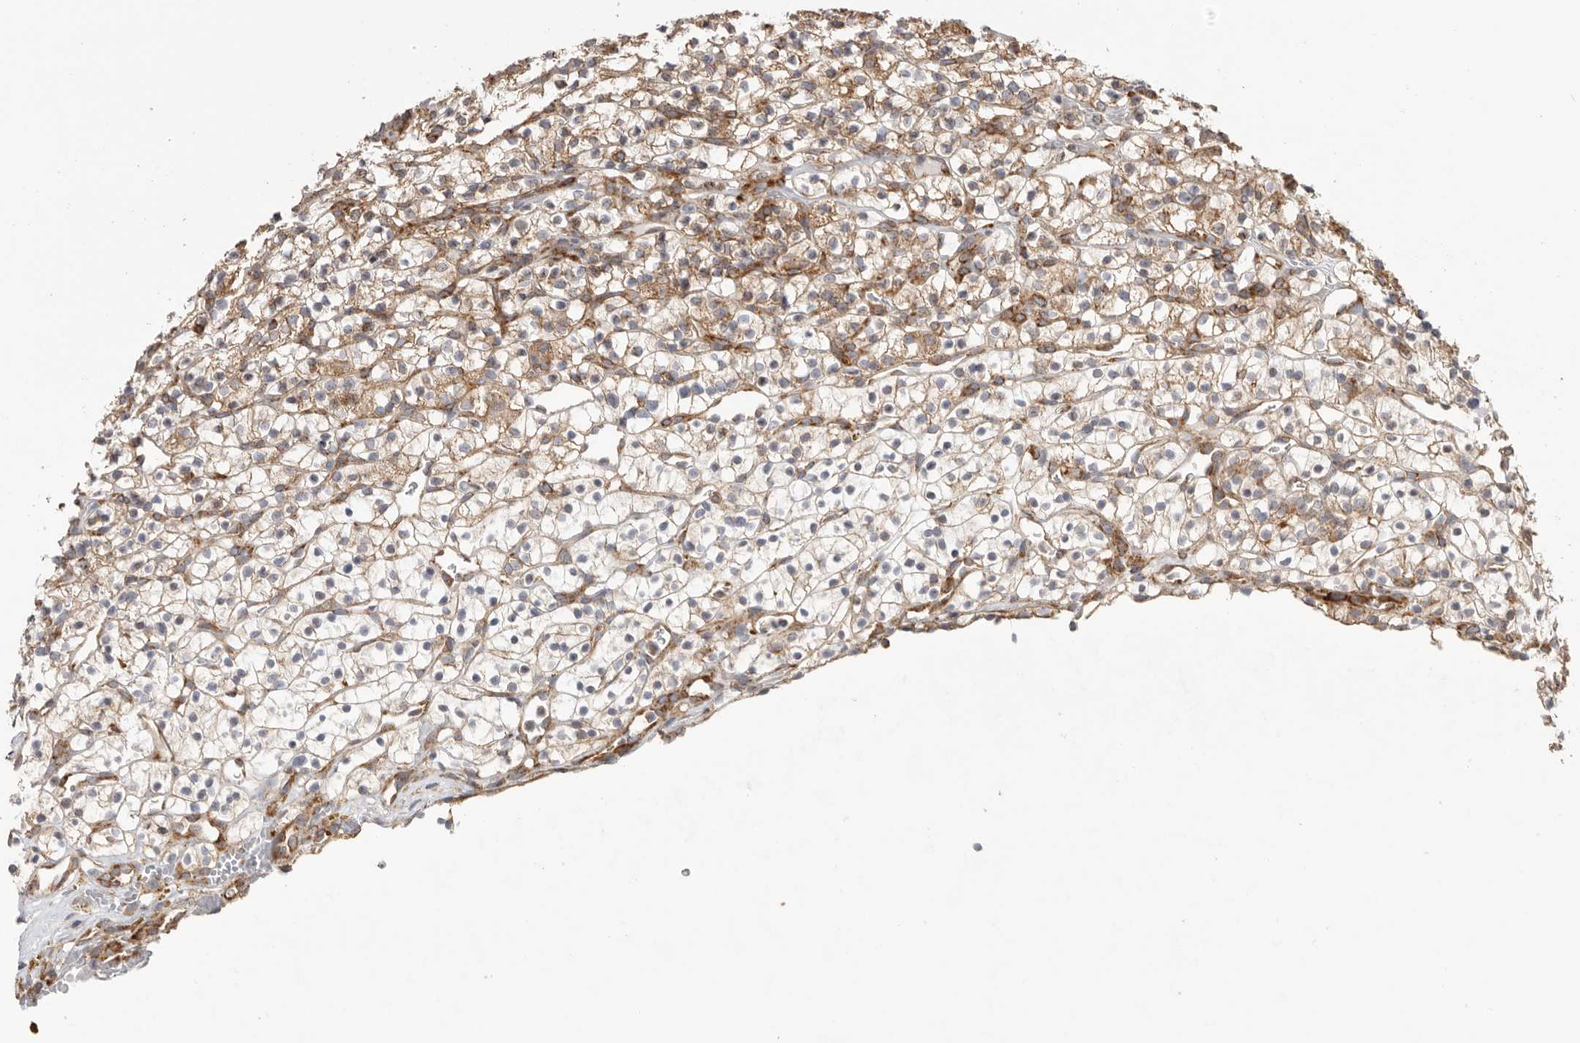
{"staining": {"intensity": "moderate", "quantity": "25%-75%", "location": "cytoplasmic/membranous"}, "tissue": "renal cancer", "cell_type": "Tumor cells", "image_type": "cancer", "snomed": [{"axis": "morphology", "description": "Adenocarcinoma, NOS"}, {"axis": "topography", "description": "Kidney"}], "caption": "Immunohistochemistry photomicrograph of neoplastic tissue: adenocarcinoma (renal) stained using IHC shows medium levels of moderate protein expression localized specifically in the cytoplasmic/membranous of tumor cells, appearing as a cytoplasmic/membranous brown color.", "gene": "SERBP1", "patient": {"sex": "female", "age": 57}}